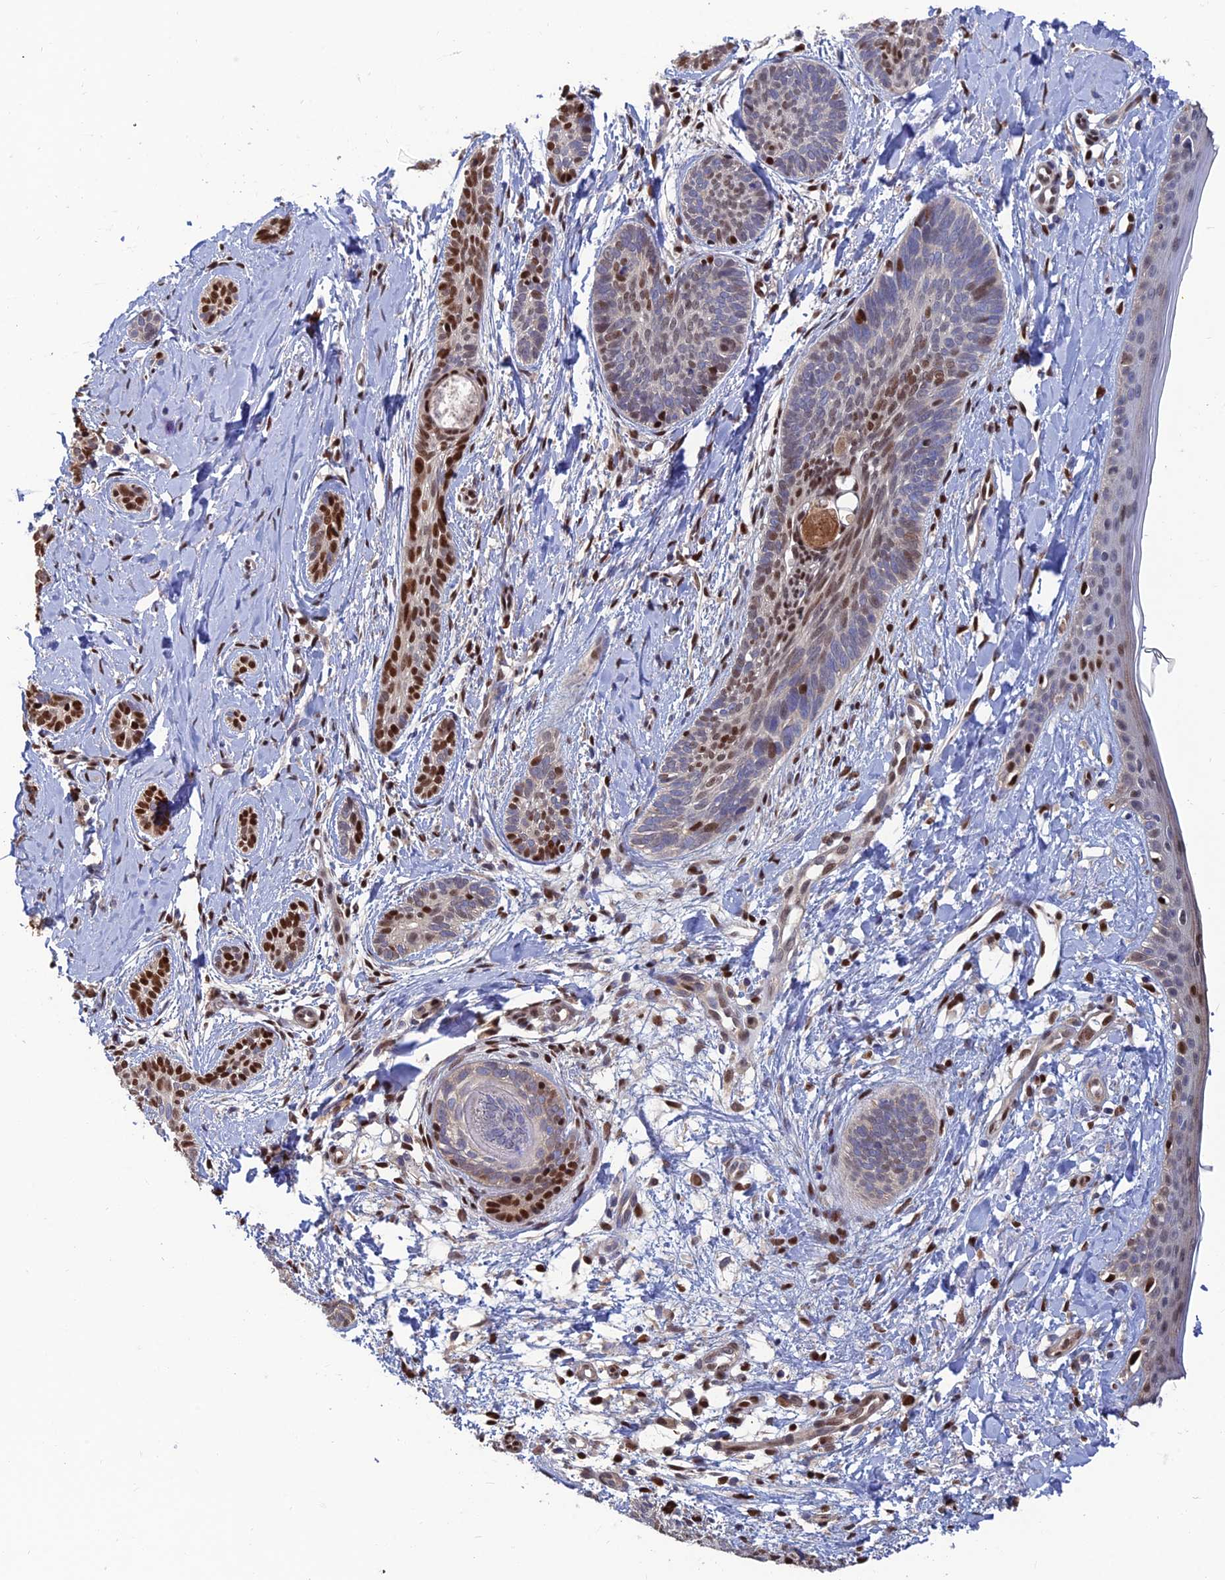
{"staining": {"intensity": "strong", "quantity": "25%-75%", "location": "nuclear"}, "tissue": "skin cancer", "cell_type": "Tumor cells", "image_type": "cancer", "snomed": [{"axis": "morphology", "description": "Basal cell carcinoma"}, {"axis": "topography", "description": "Skin"}], "caption": "The image demonstrates a brown stain indicating the presence of a protein in the nuclear of tumor cells in basal cell carcinoma (skin).", "gene": "DNPEP", "patient": {"sex": "female", "age": 81}}